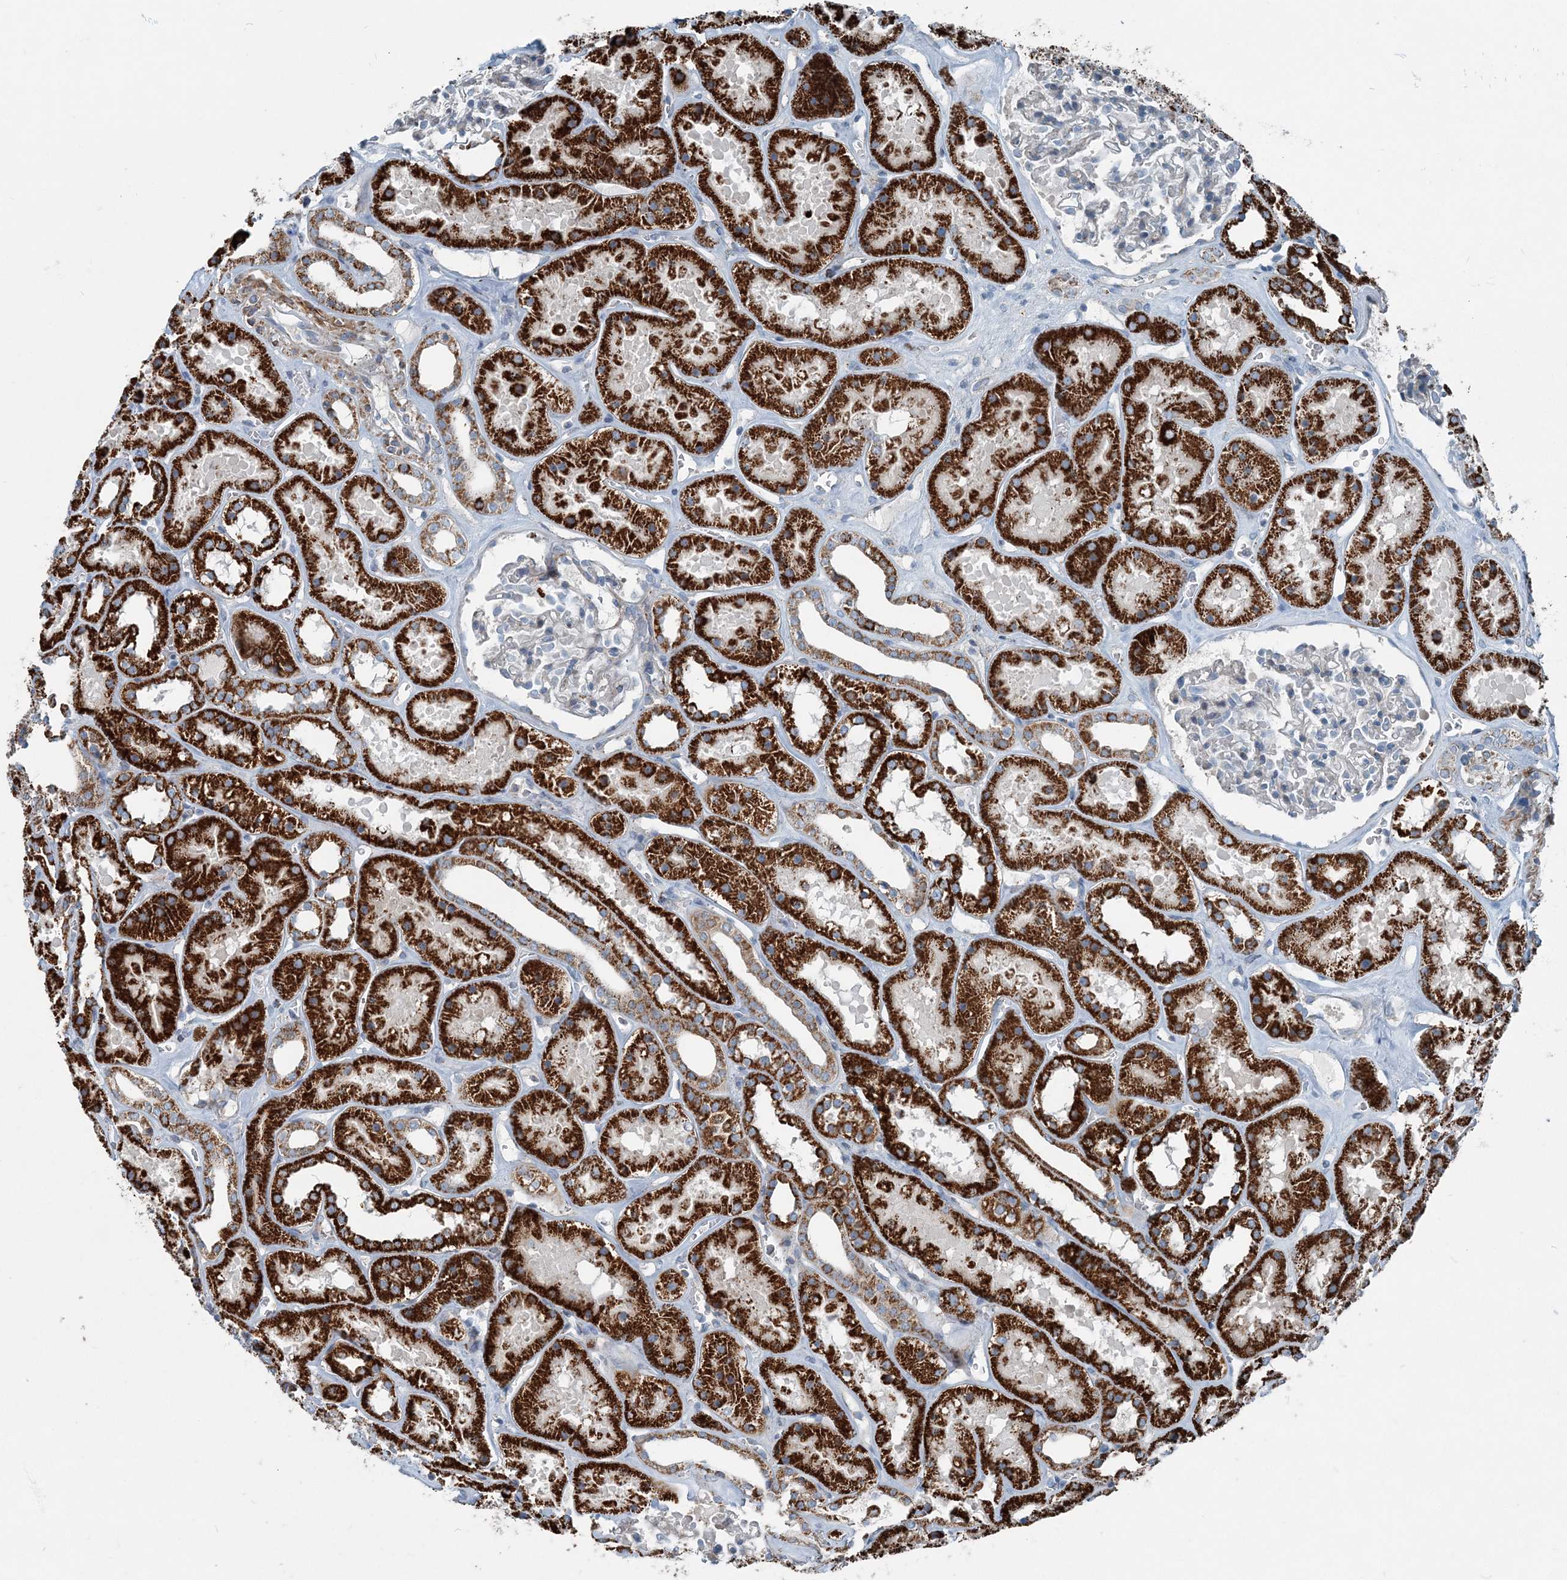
{"staining": {"intensity": "negative", "quantity": "none", "location": "none"}, "tissue": "kidney", "cell_type": "Cells in glomeruli", "image_type": "normal", "snomed": [{"axis": "morphology", "description": "Normal tissue, NOS"}, {"axis": "topography", "description": "Kidney"}], "caption": "The immunohistochemistry photomicrograph has no significant staining in cells in glomeruli of kidney. (Brightfield microscopy of DAB (3,3'-diaminobenzidine) immunohistochemistry (IHC) at high magnification).", "gene": "INTU", "patient": {"sex": "female", "age": 41}}